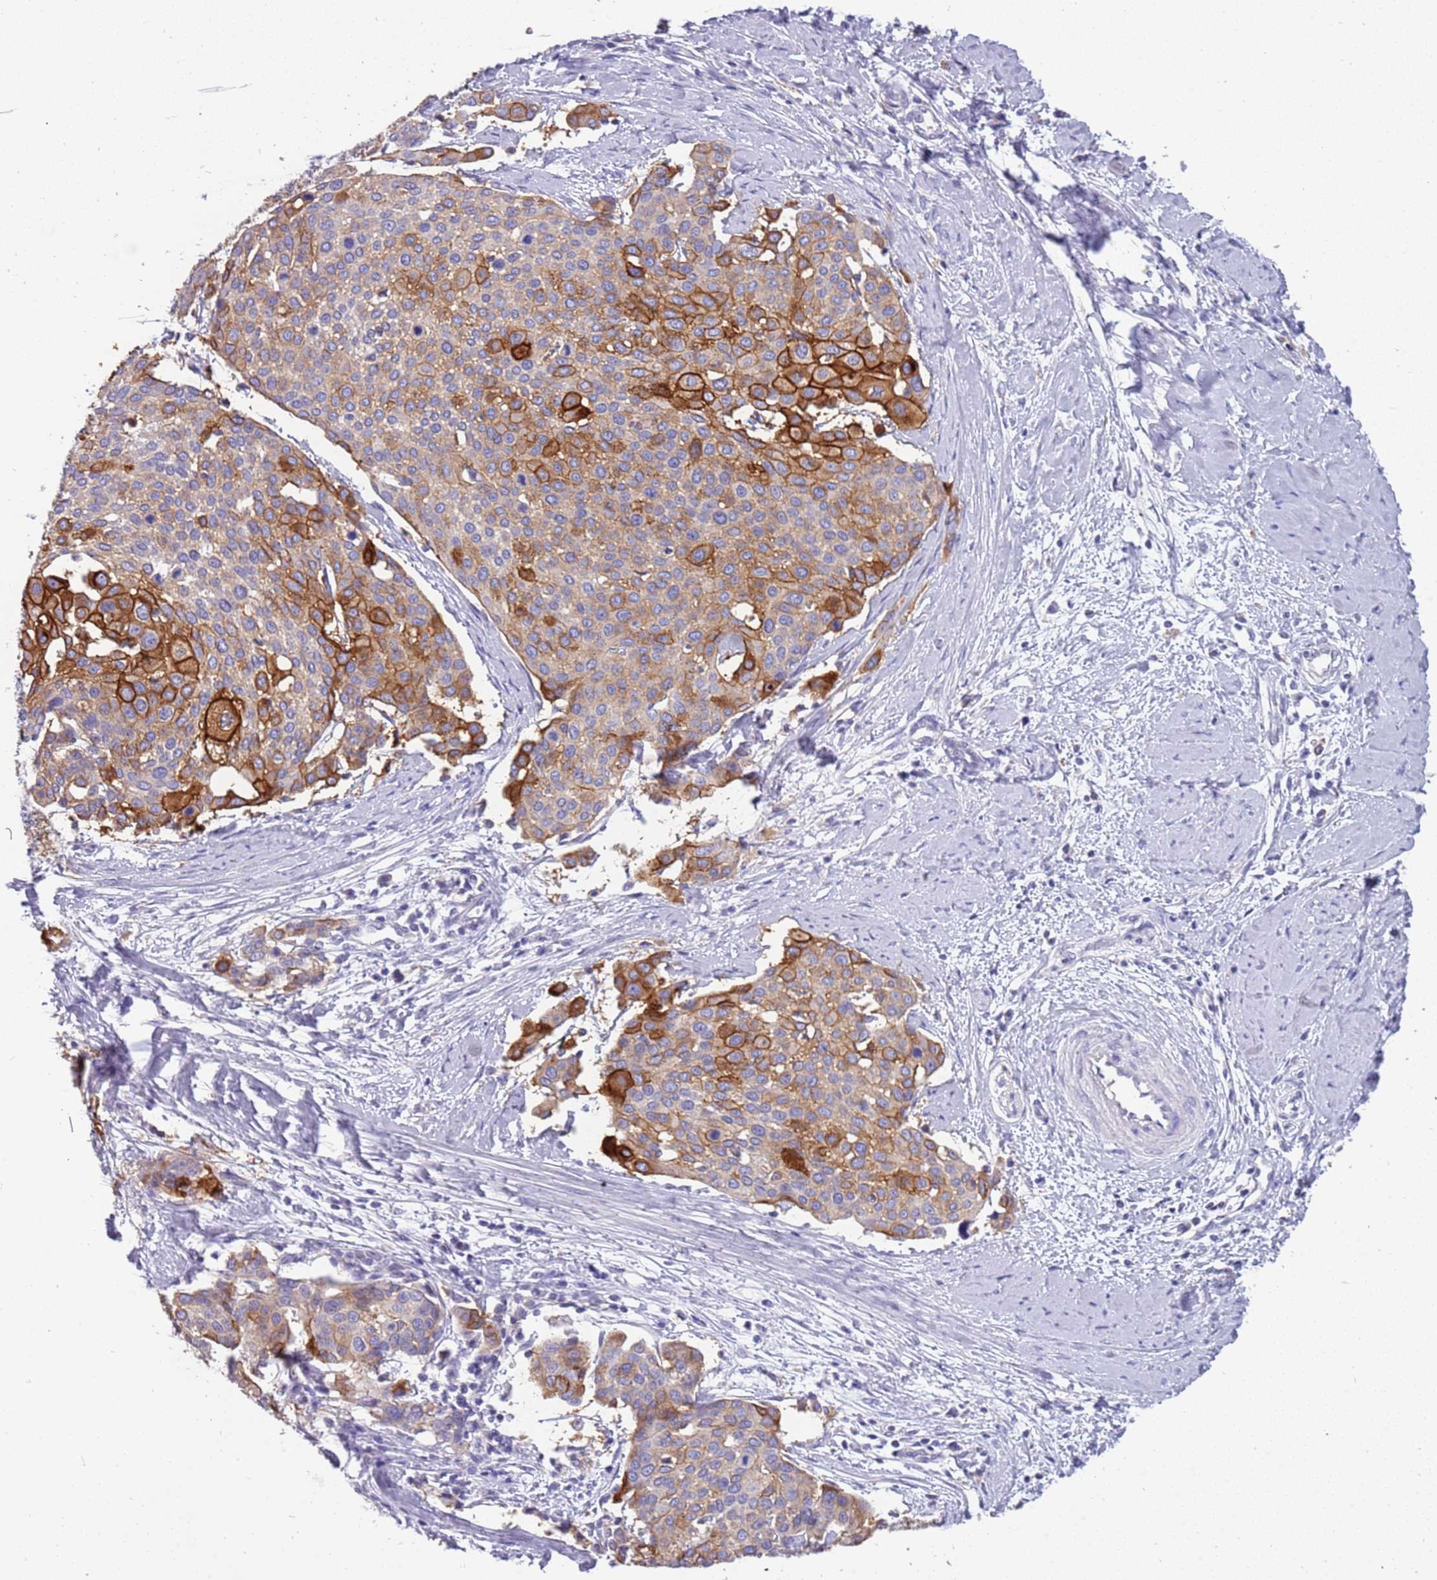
{"staining": {"intensity": "strong", "quantity": "<25%", "location": "cytoplasmic/membranous"}, "tissue": "cervical cancer", "cell_type": "Tumor cells", "image_type": "cancer", "snomed": [{"axis": "morphology", "description": "Squamous cell carcinoma, NOS"}, {"axis": "topography", "description": "Cervix"}], "caption": "Approximately <25% of tumor cells in human cervical cancer display strong cytoplasmic/membranous protein staining as visualized by brown immunohistochemical staining.", "gene": "RHCG", "patient": {"sex": "female", "age": 44}}